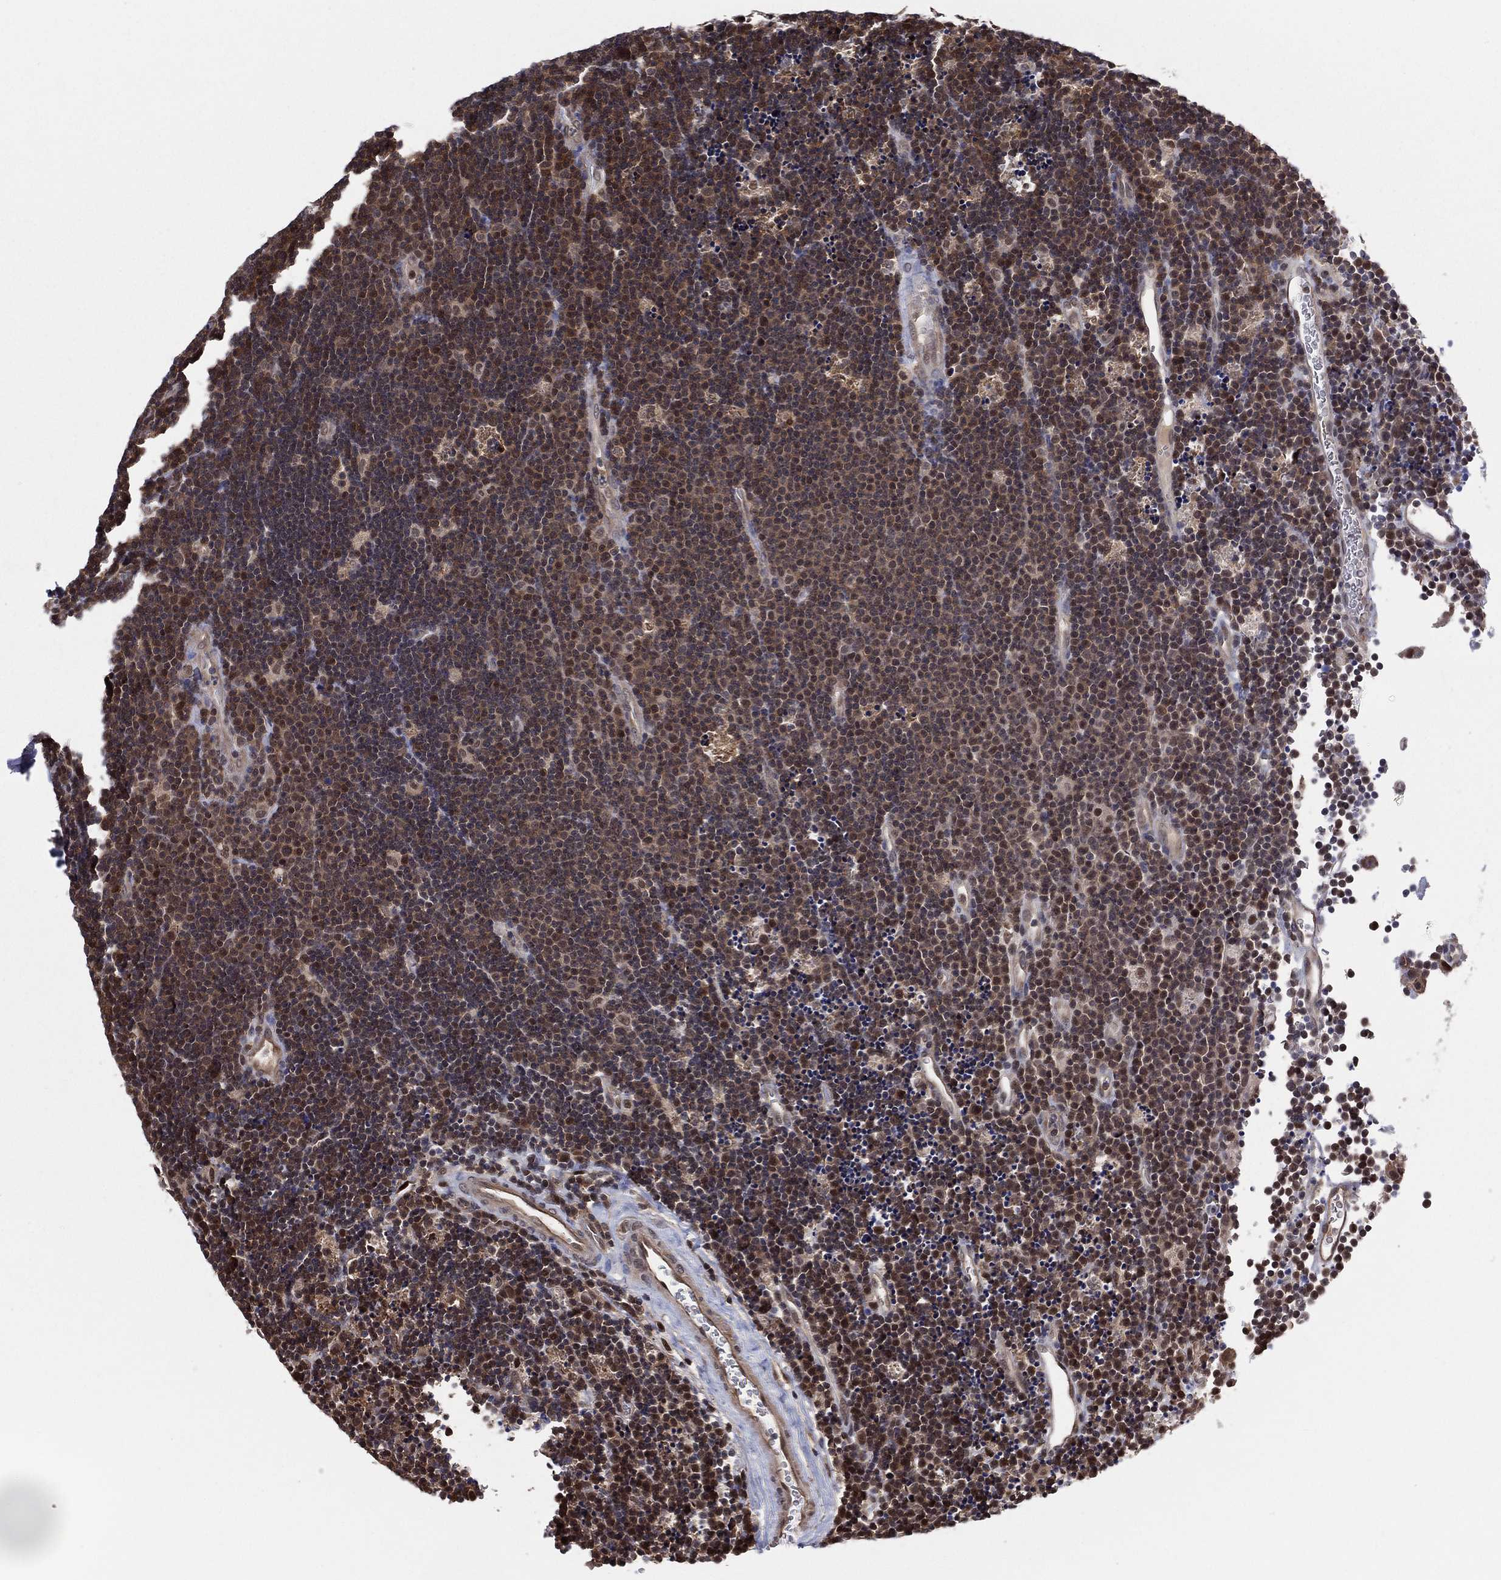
{"staining": {"intensity": "moderate", "quantity": "25%-75%", "location": "cytoplasmic/membranous,nuclear"}, "tissue": "lymphoma", "cell_type": "Tumor cells", "image_type": "cancer", "snomed": [{"axis": "morphology", "description": "Malignant lymphoma, non-Hodgkin's type, Low grade"}, {"axis": "topography", "description": "Brain"}], "caption": "Tumor cells demonstrate medium levels of moderate cytoplasmic/membranous and nuclear positivity in approximately 25%-75% of cells in malignant lymphoma, non-Hodgkin's type (low-grade).", "gene": "ICOSLG", "patient": {"sex": "female", "age": 66}}